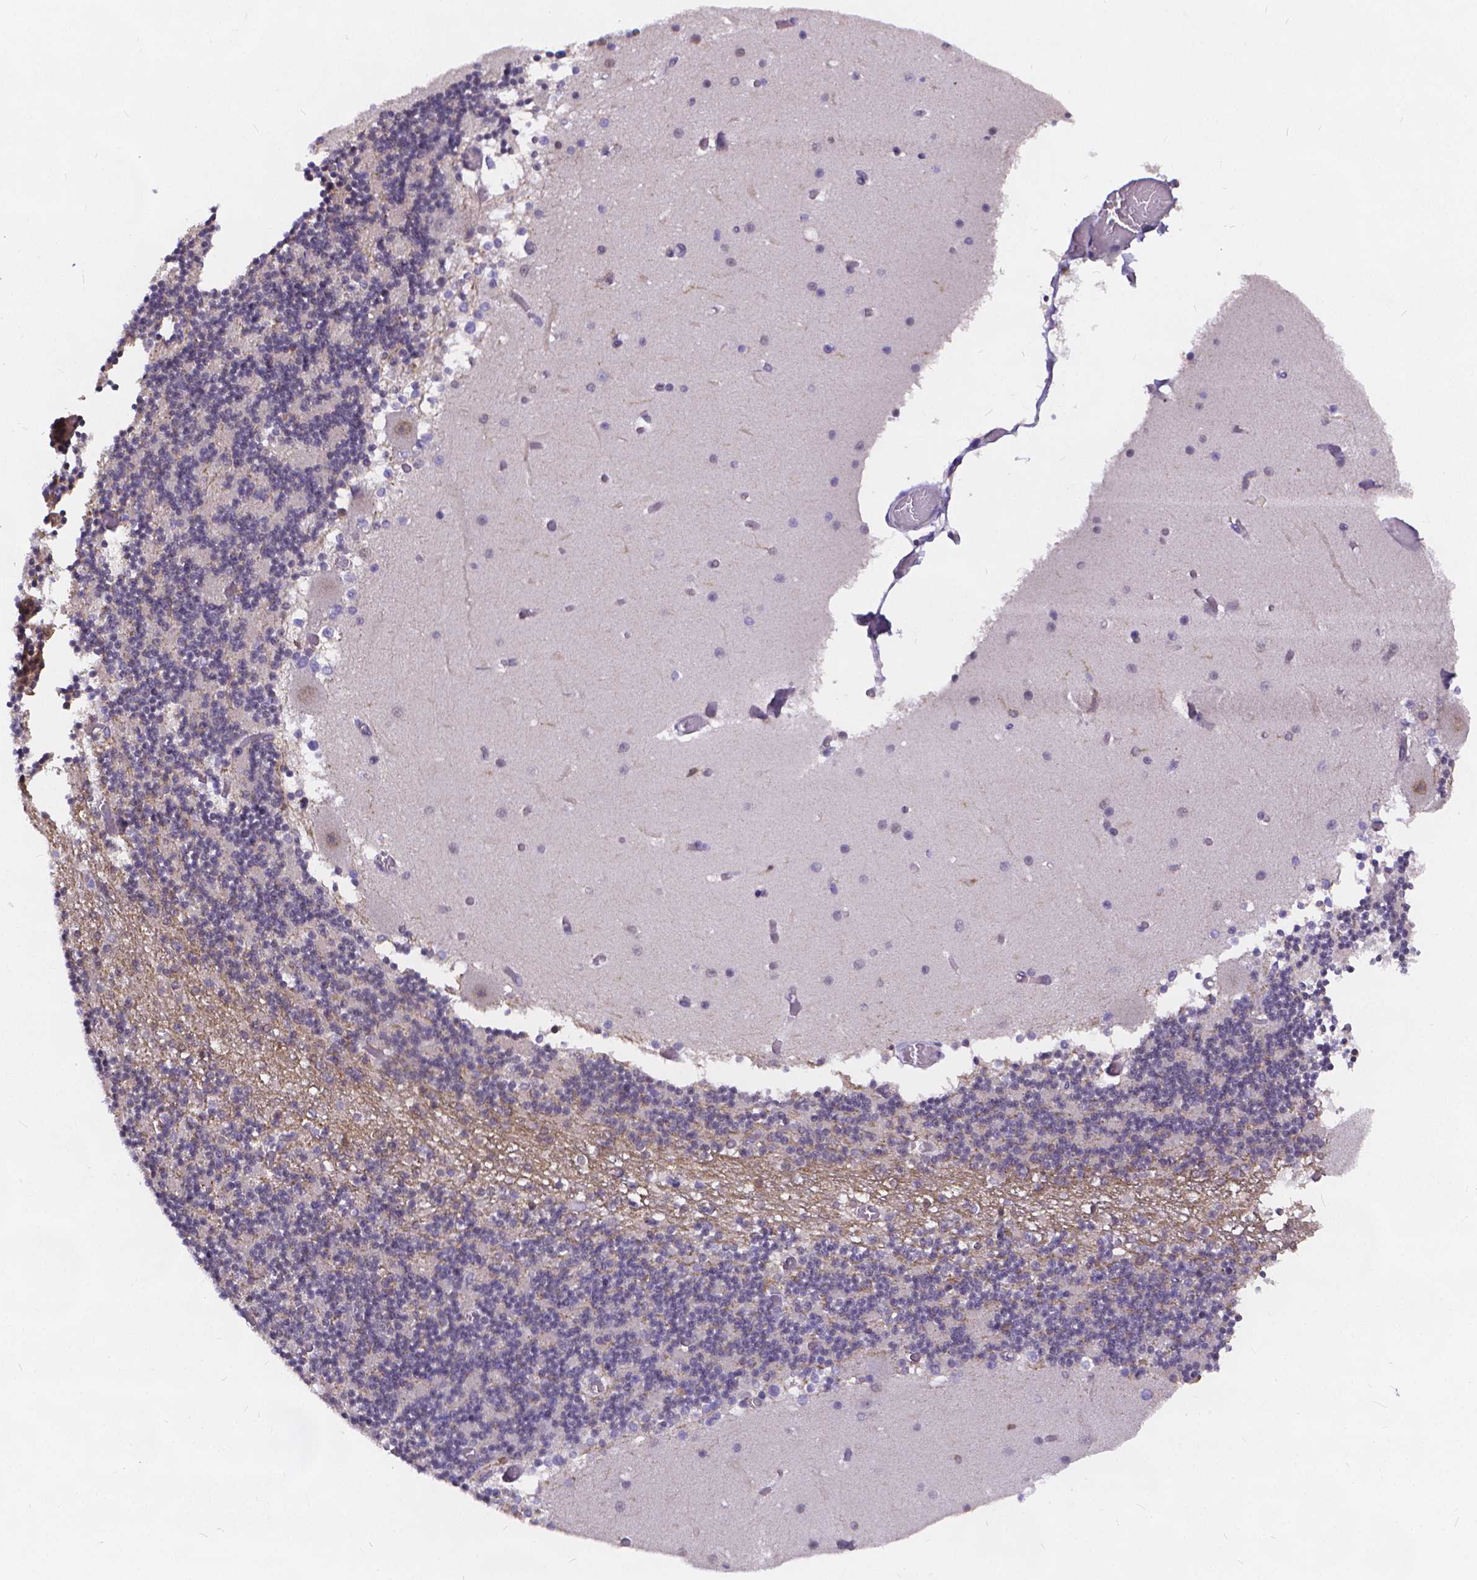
{"staining": {"intensity": "negative", "quantity": "none", "location": "none"}, "tissue": "cerebellum", "cell_type": "Cells in granular layer", "image_type": "normal", "snomed": [{"axis": "morphology", "description": "Normal tissue, NOS"}, {"axis": "topography", "description": "Cerebellum"}], "caption": "Photomicrograph shows no protein positivity in cells in granular layer of normal cerebellum.", "gene": "GLRB", "patient": {"sex": "female", "age": 28}}